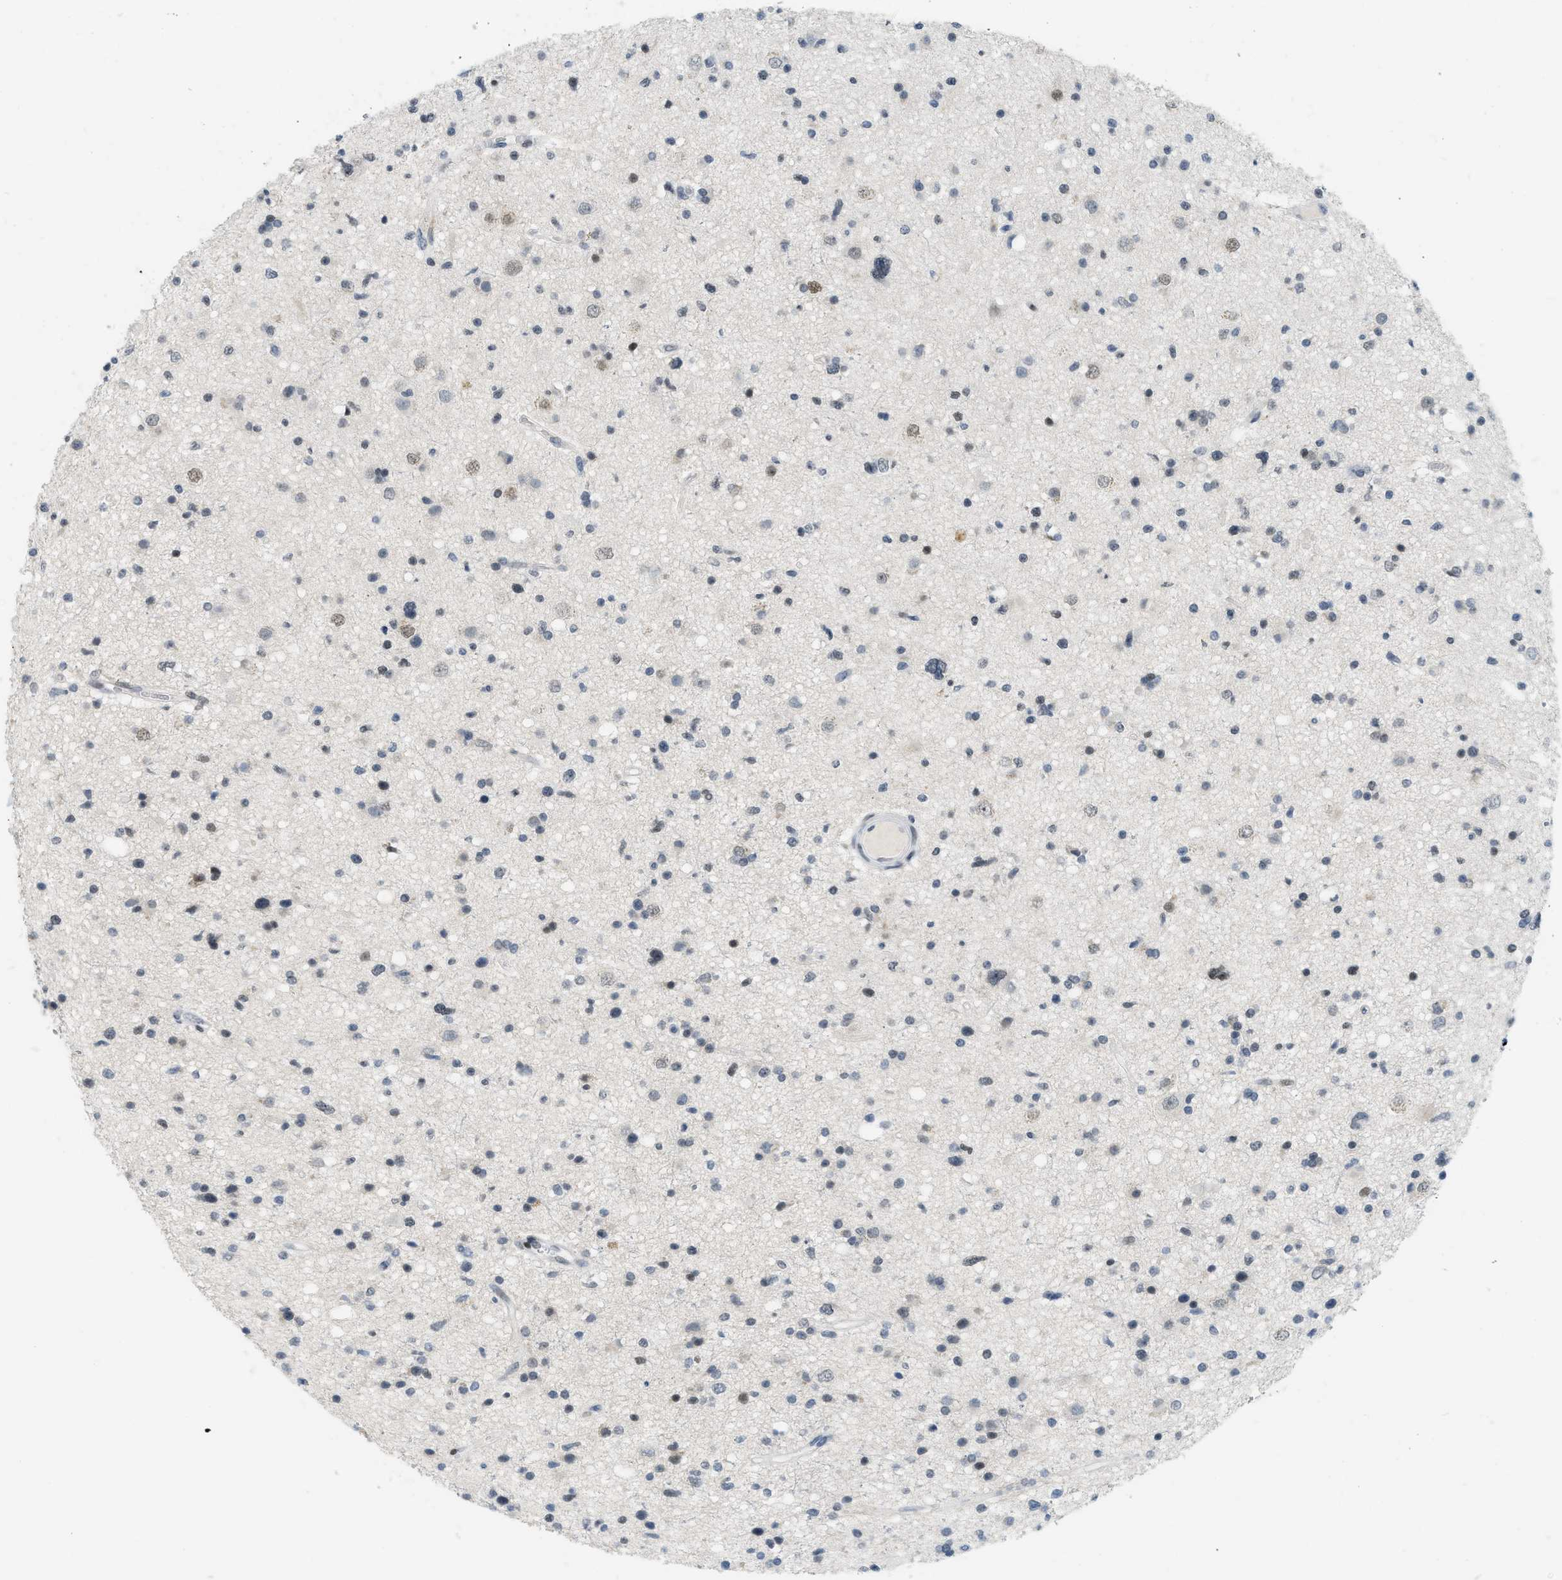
{"staining": {"intensity": "moderate", "quantity": "<25%", "location": "nuclear"}, "tissue": "glioma", "cell_type": "Tumor cells", "image_type": "cancer", "snomed": [{"axis": "morphology", "description": "Glioma, malignant, High grade"}, {"axis": "topography", "description": "Brain"}], "caption": "Glioma tissue exhibits moderate nuclear positivity in approximately <25% of tumor cells The protein of interest is shown in brown color, while the nuclei are stained blue.", "gene": "PBX1", "patient": {"sex": "male", "age": 33}}